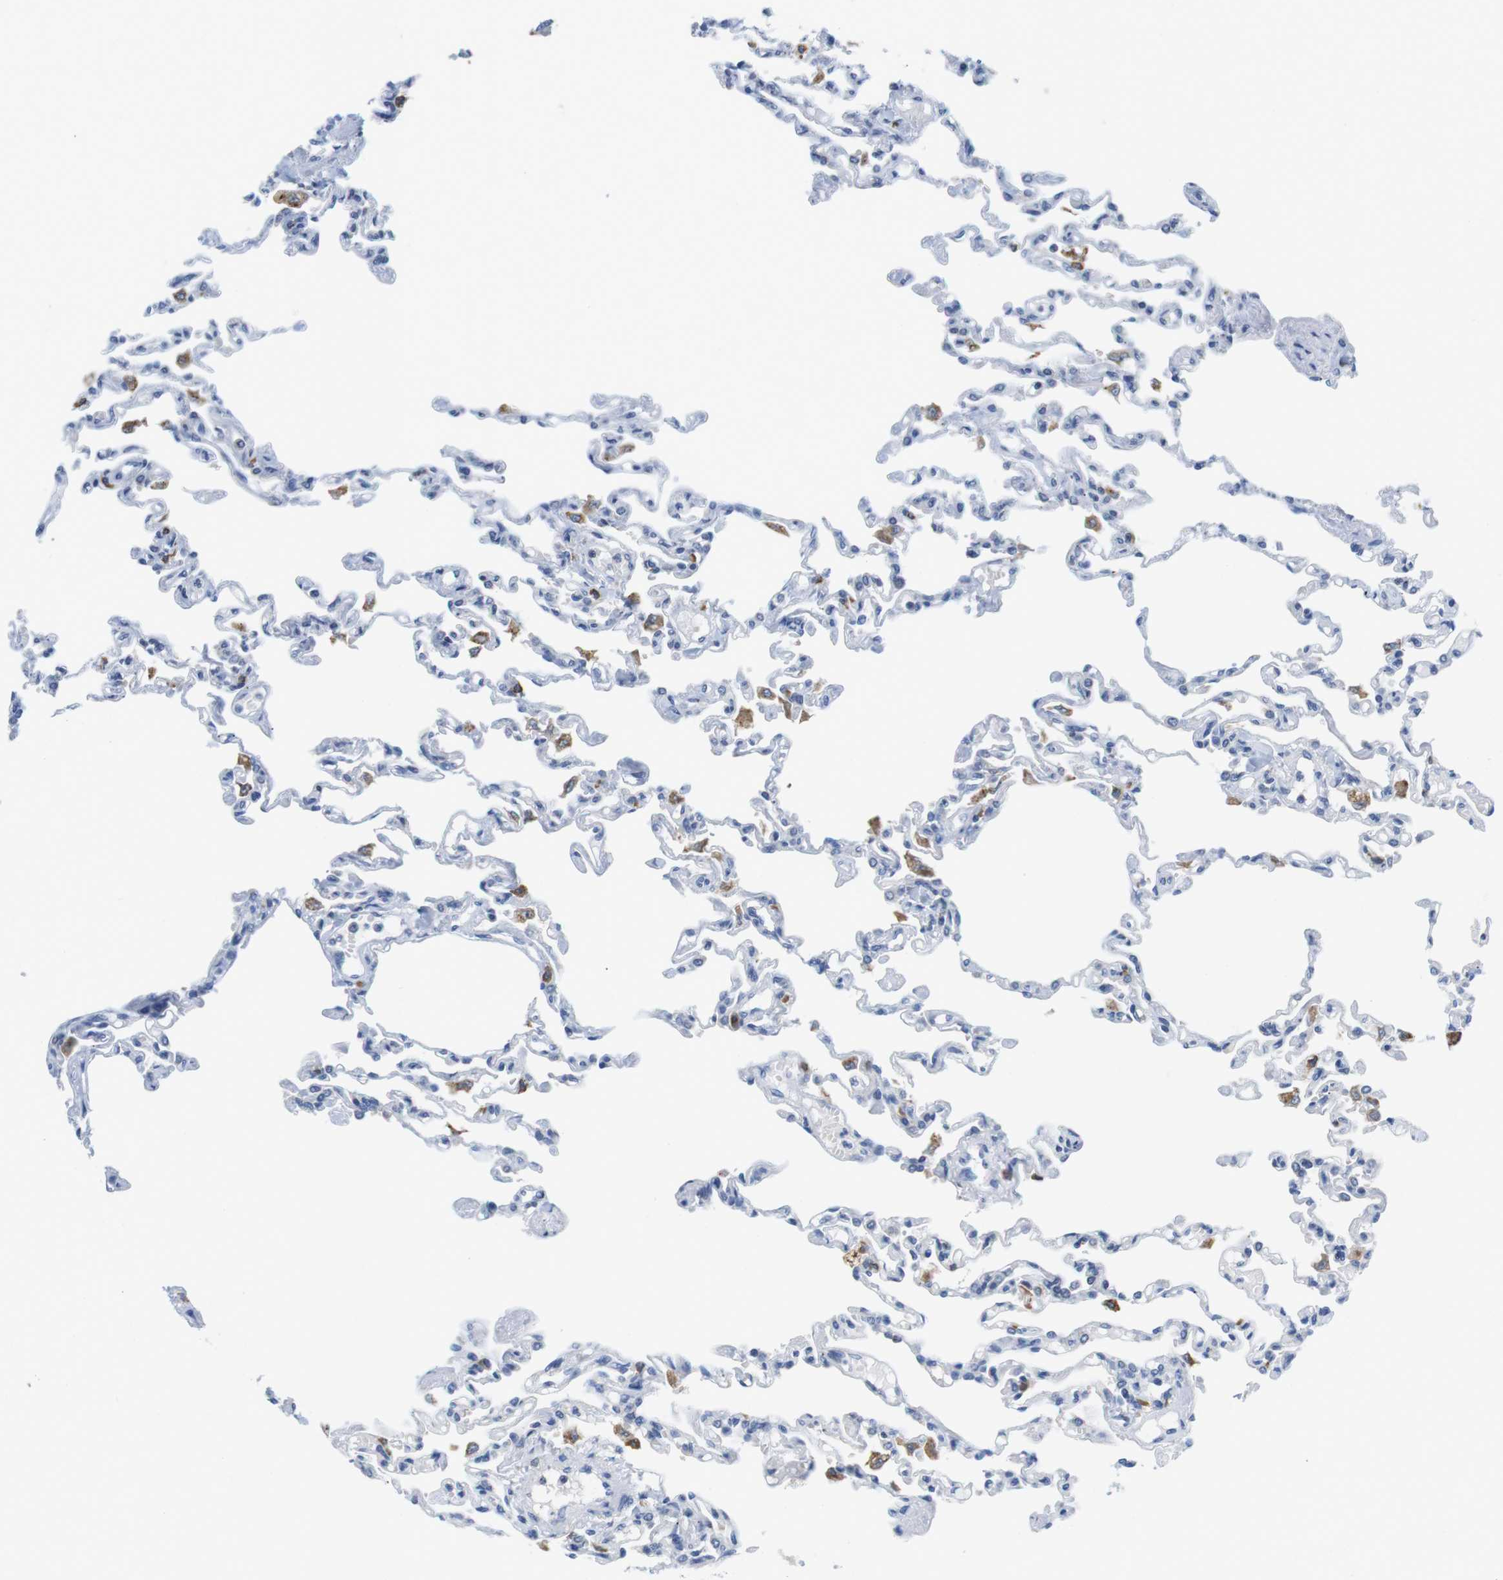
{"staining": {"intensity": "negative", "quantity": "none", "location": "none"}, "tissue": "lung", "cell_type": "Alveolar cells", "image_type": "normal", "snomed": [{"axis": "morphology", "description": "Normal tissue, NOS"}, {"axis": "topography", "description": "Lung"}], "caption": "High power microscopy micrograph of an immunohistochemistry (IHC) histopathology image of normal lung, revealing no significant staining in alveolar cells.", "gene": "CNGA2", "patient": {"sex": "male", "age": 21}}